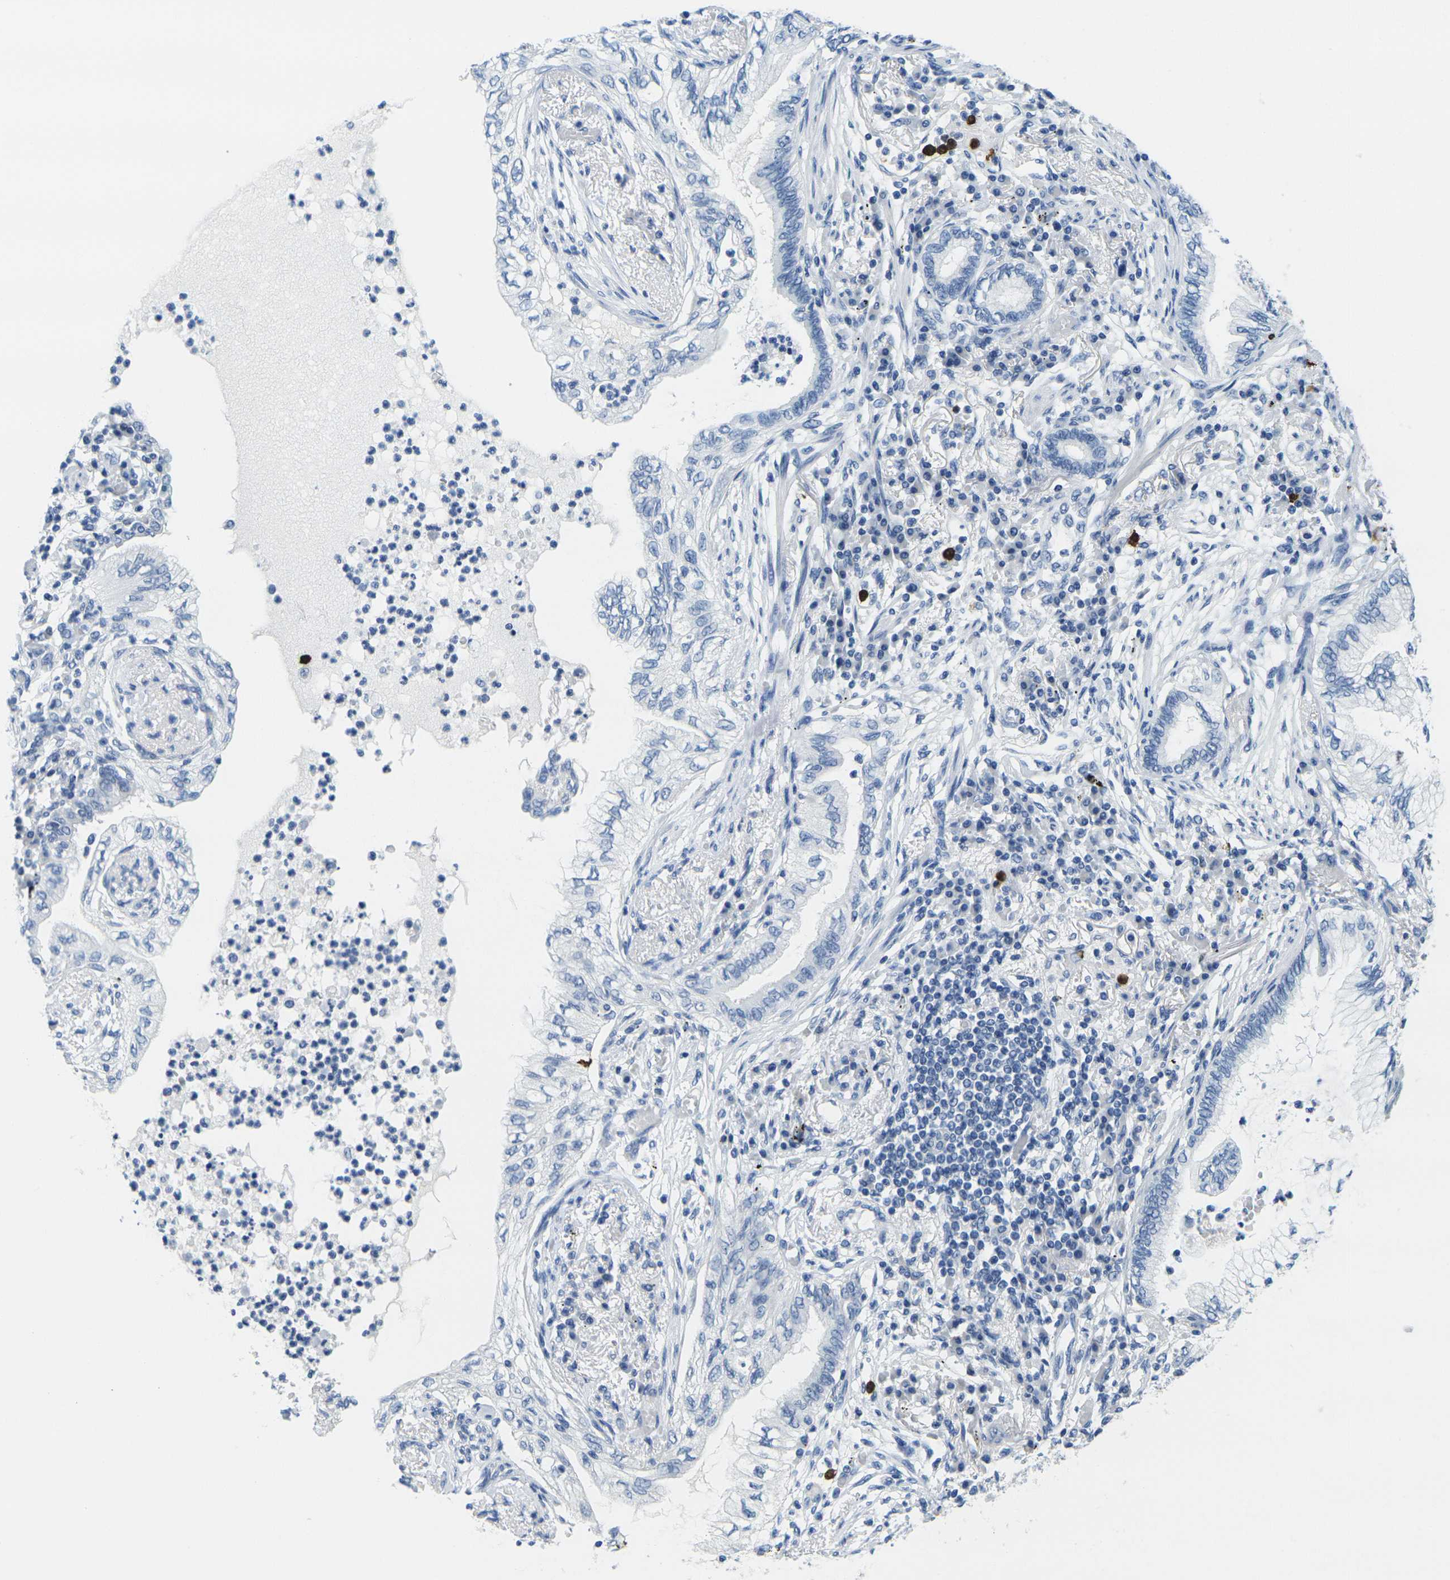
{"staining": {"intensity": "negative", "quantity": "none", "location": "none"}, "tissue": "lung cancer", "cell_type": "Tumor cells", "image_type": "cancer", "snomed": [{"axis": "morphology", "description": "Normal tissue, NOS"}, {"axis": "morphology", "description": "Adenocarcinoma, NOS"}, {"axis": "topography", "description": "Bronchus"}, {"axis": "topography", "description": "Lung"}], "caption": "Lung adenocarcinoma was stained to show a protein in brown. There is no significant staining in tumor cells.", "gene": "GPR15", "patient": {"sex": "female", "age": 70}}